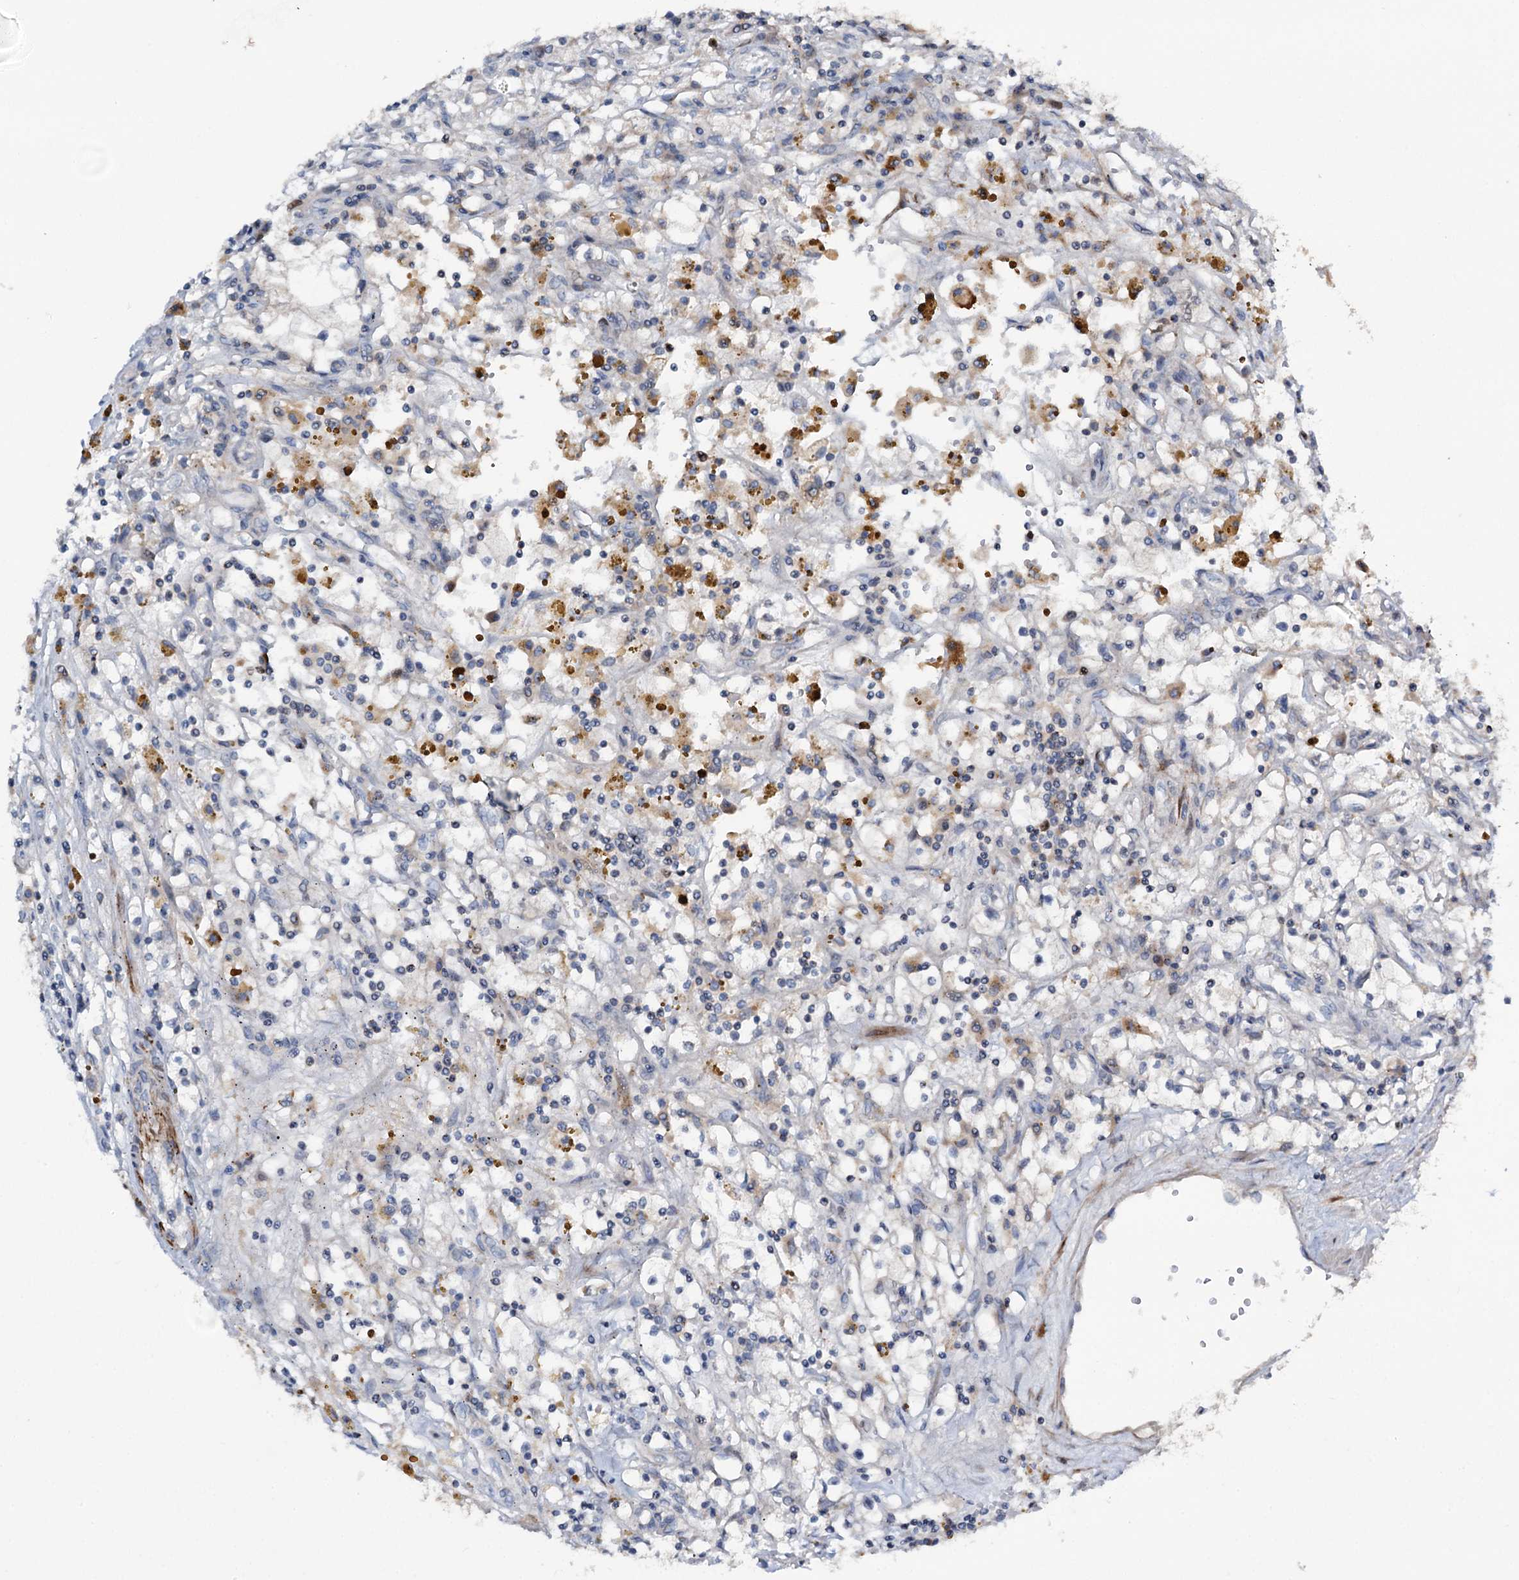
{"staining": {"intensity": "negative", "quantity": "none", "location": "none"}, "tissue": "renal cancer", "cell_type": "Tumor cells", "image_type": "cancer", "snomed": [{"axis": "morphology", "description": "Adenocarcinoma, NOS"}, {"axis": "topography", "description": "Kidney"}], "caption": "Immunohistochemical staining of human renal cancer (adenocarcinoma) reveals no significant staining in tumor cells.", "gene": "NCAPD2", "patient": {"sex": "male", "age": 56}}